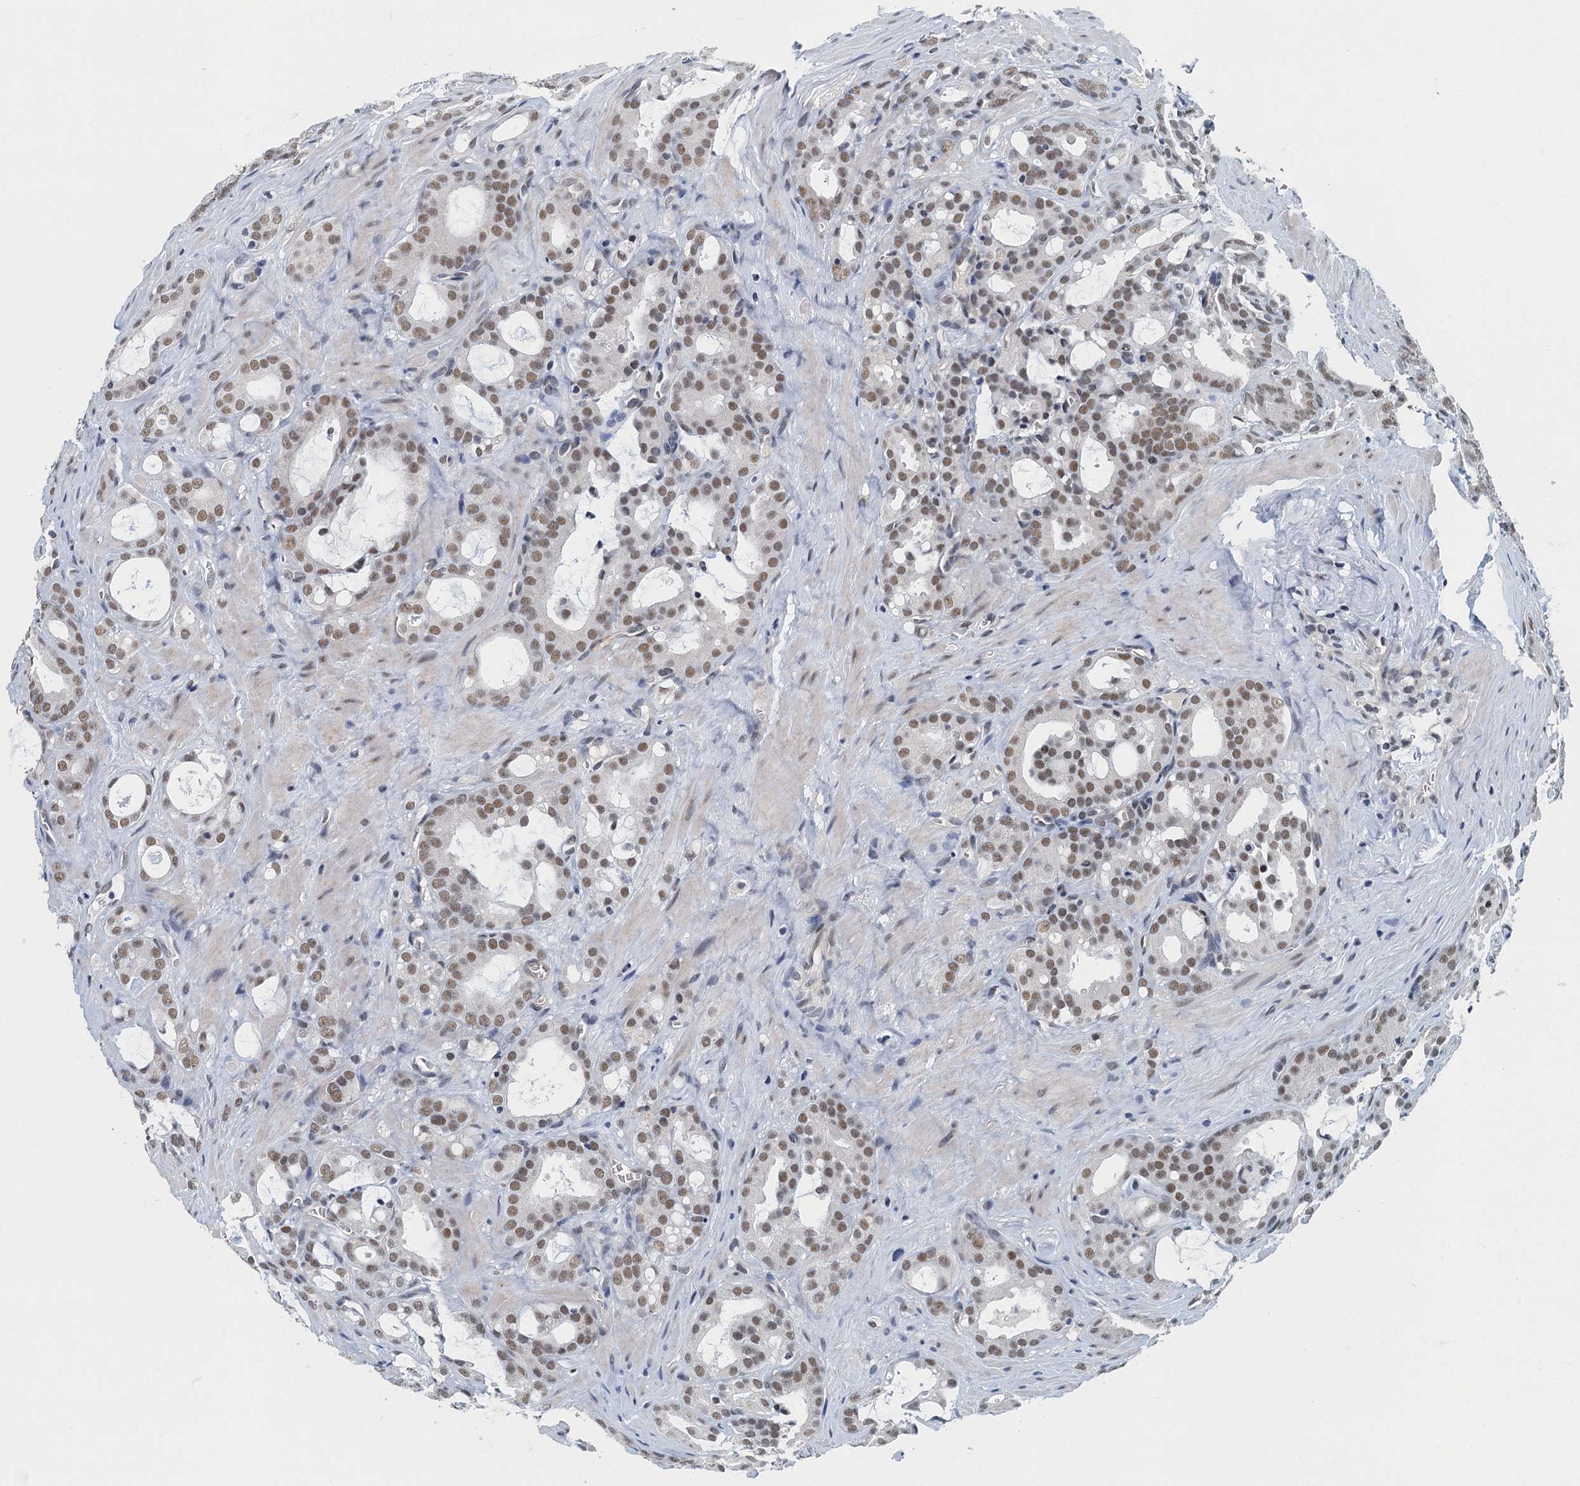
{"staining": {"intensity": "moderate", "quantity": ">75%", "location": "nuclear"}, "tissue": "prostate cancer", "cell_type": "Tumor cells", "image_type": "cancer", "snomed": [{"axis": "morphology", "description": "Adenocarcinoma, High grade"}, {"axis": "topography", "description": "Prostate"}], "caption": "Brown immunohistochemical staining in human prostate adenocarcinoma (high-grade) shows moderate nuclear staining in about >75% of tumor cells. The protein of interest is stained brown, and the nuclei are stained in blue (DAB (3,3'-diaminobenzidine) IHC with brightfield microscopy, high magnification).", "gene": "GADL1", "patient": {"sex": "male", "age": 72}}